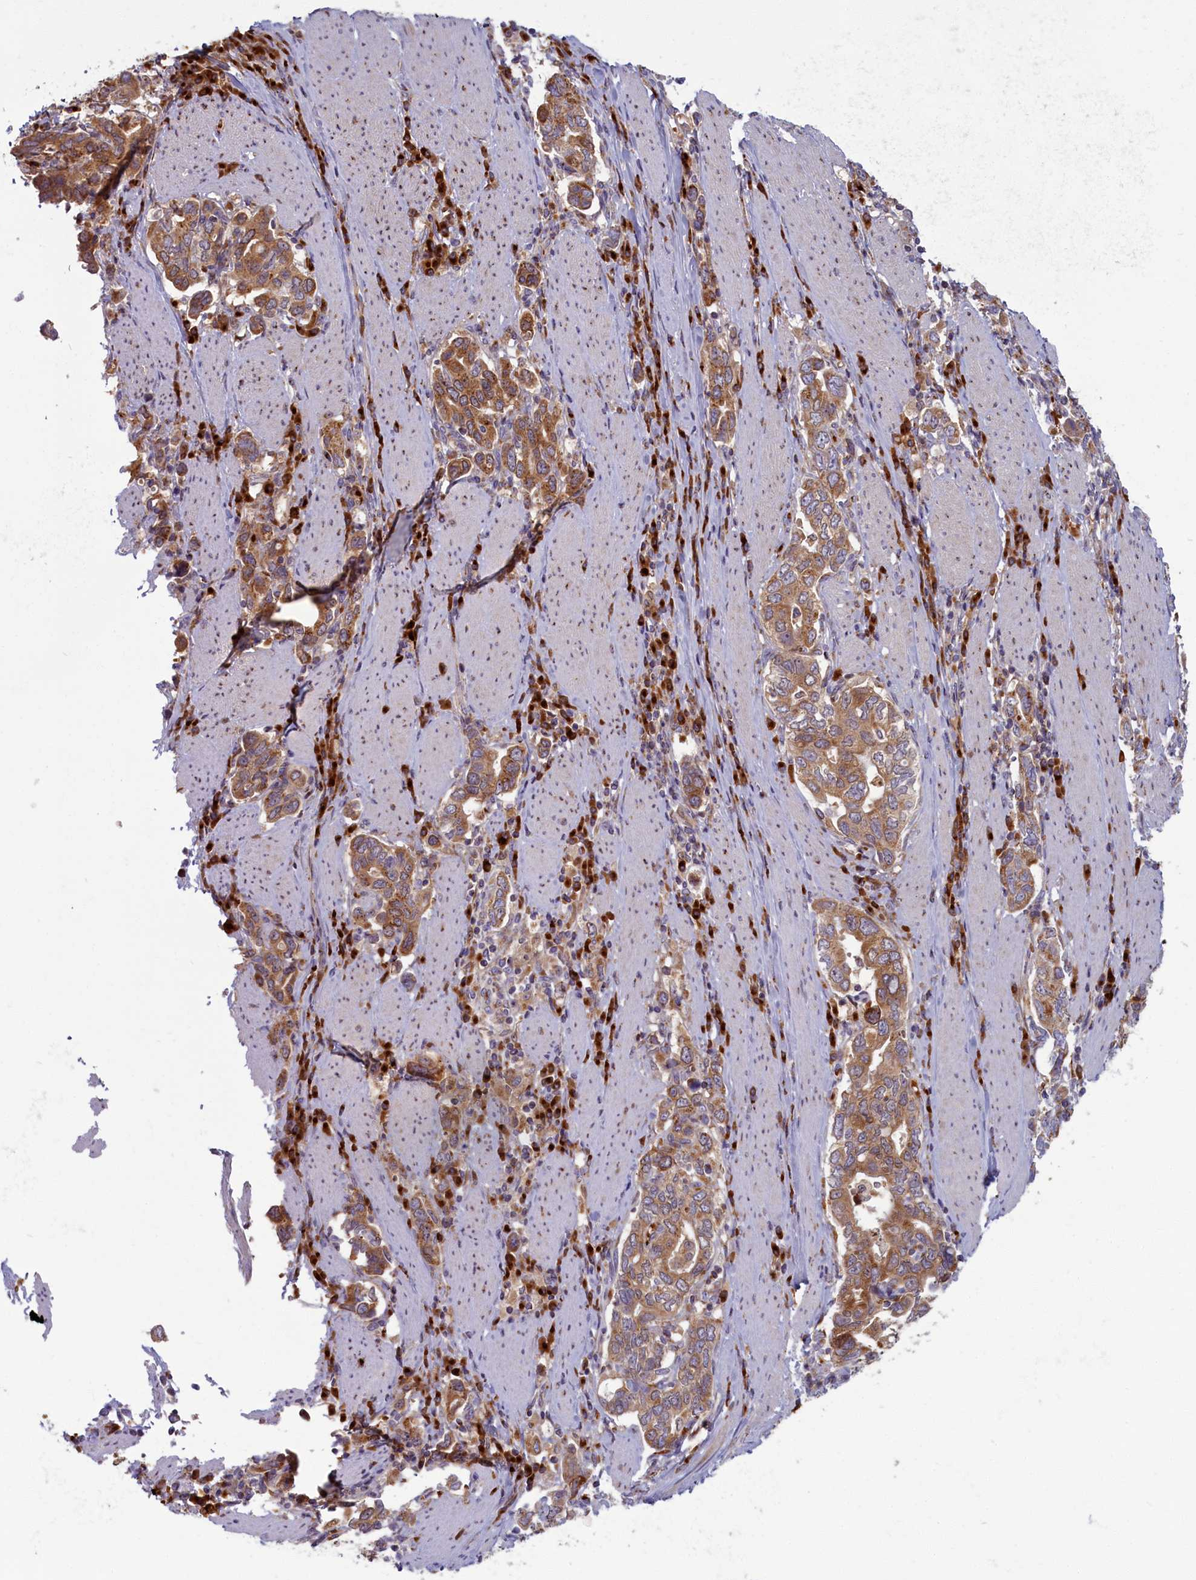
{"staining": {"intensity": "moderate", "quantity": ">75%", "location": "cytoplasmic/membranous"}, "tissue": "stomach cancer", "cell_type": "Tumor cells", "image_type": "cancer", "snomed": [{"axis": "morphology", "description": "Adenocarcinoma, NOS"}, {"axis": "topography", "description": "Stomach, upper"}, {"axis": "topography", "description": "Stomach"}], "caption": "Human stomach adenocarcinoma stained with a protein marker reveals moderate staining in tumor cells.", "gene": "BLVRB", "patient": {"sex": "male", "age": 62}}